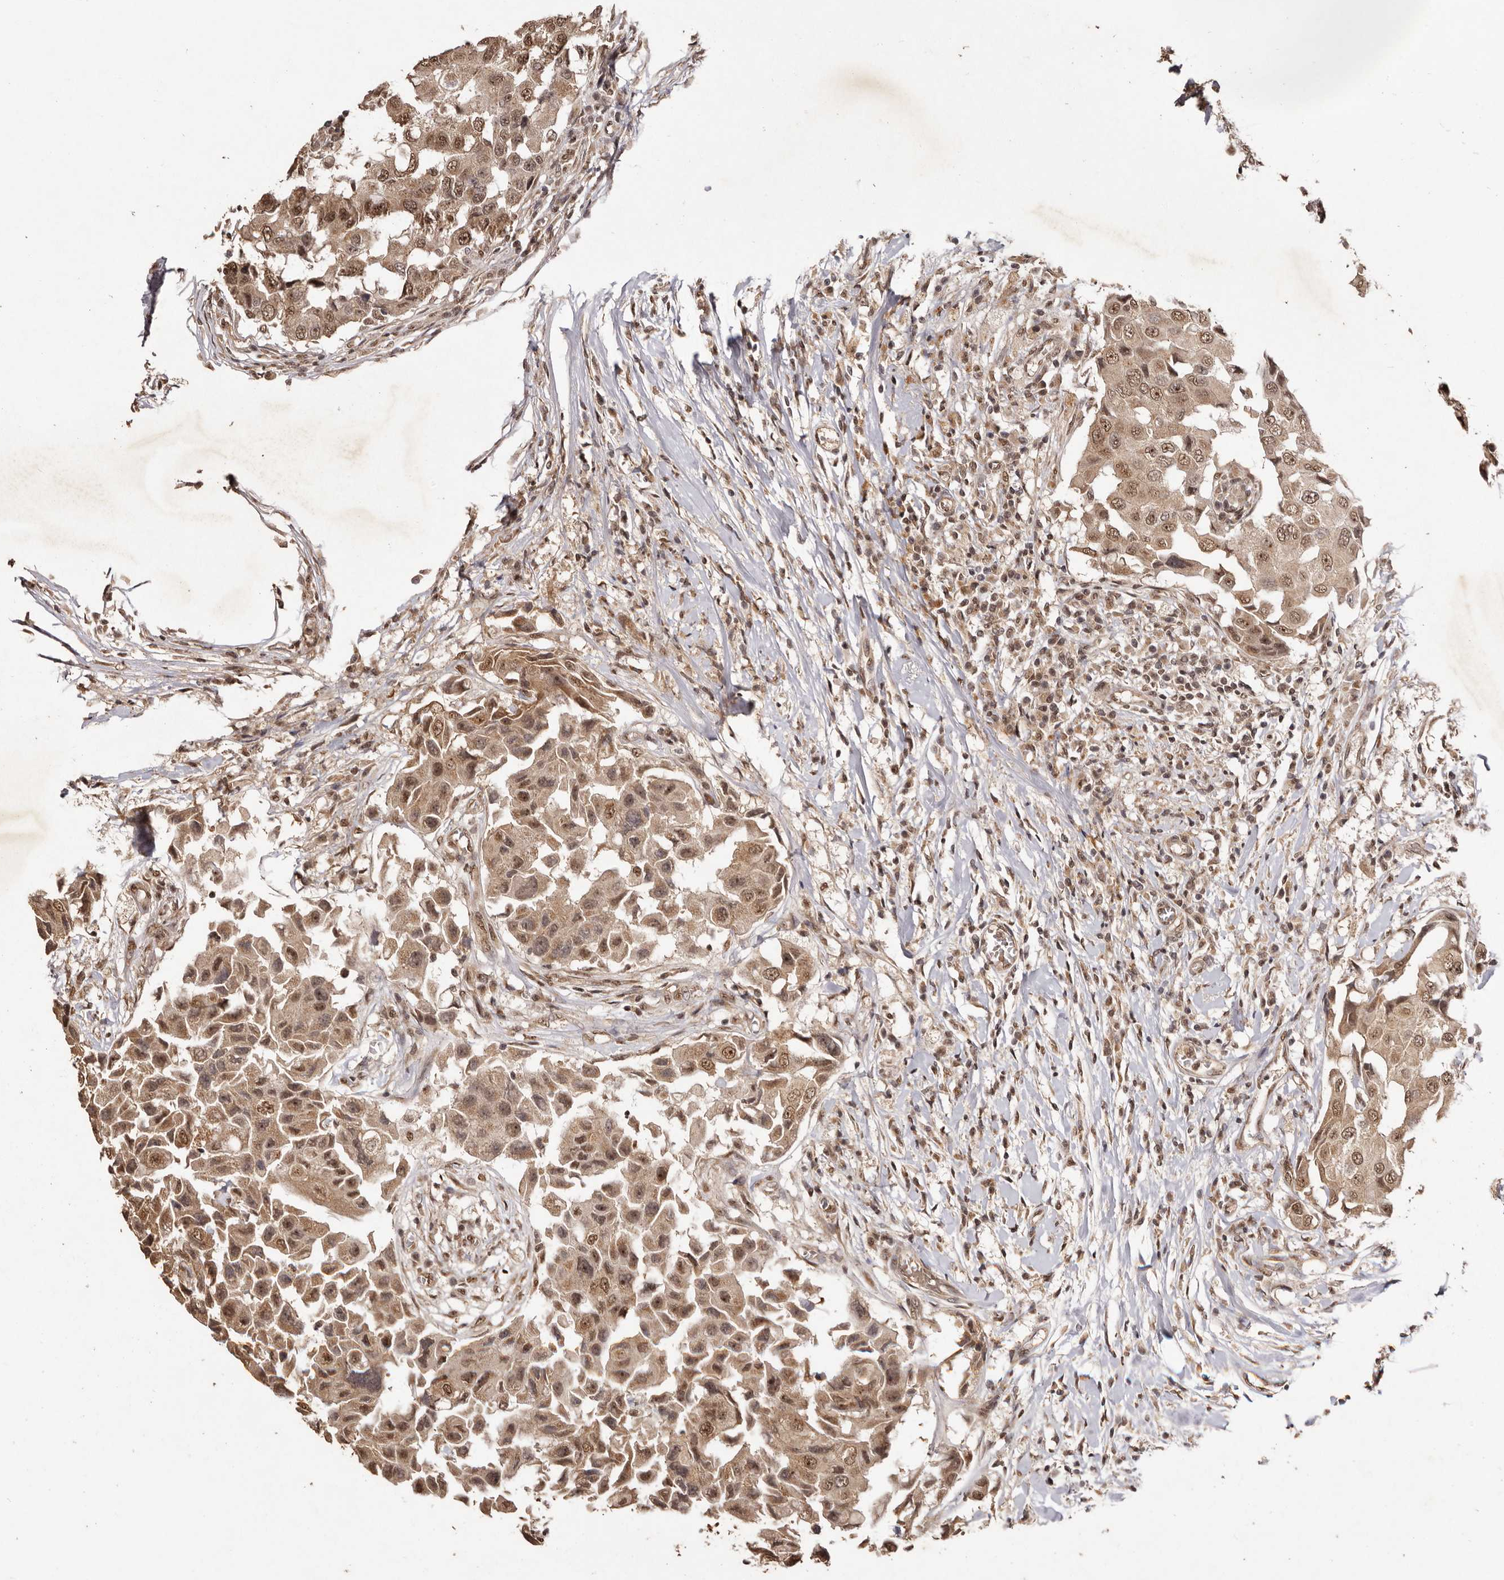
{"staining": {"intensity": "moderate", "quantity": ">75%", "location": "cytoplasmic/membranous,nuclear"}, "tissue": "breast cancer", "cell_type": "Tumor cells", "image_type": "cancer", "snomed": [{"axis": "morphology", "description": "Duct carcinoma"}, {"axis": "topography", "description": "Breast"}], "caption": "There is medium levels of moderate cytoplasmic/membranous and nuclear staining in tumor cells of infiltrating ductal carcinoma (breast), as demonstrated by immunohistochemical staining (brown color).", "gene": "NOTCH1", "patient": {"sex": "female", "age": 27}}